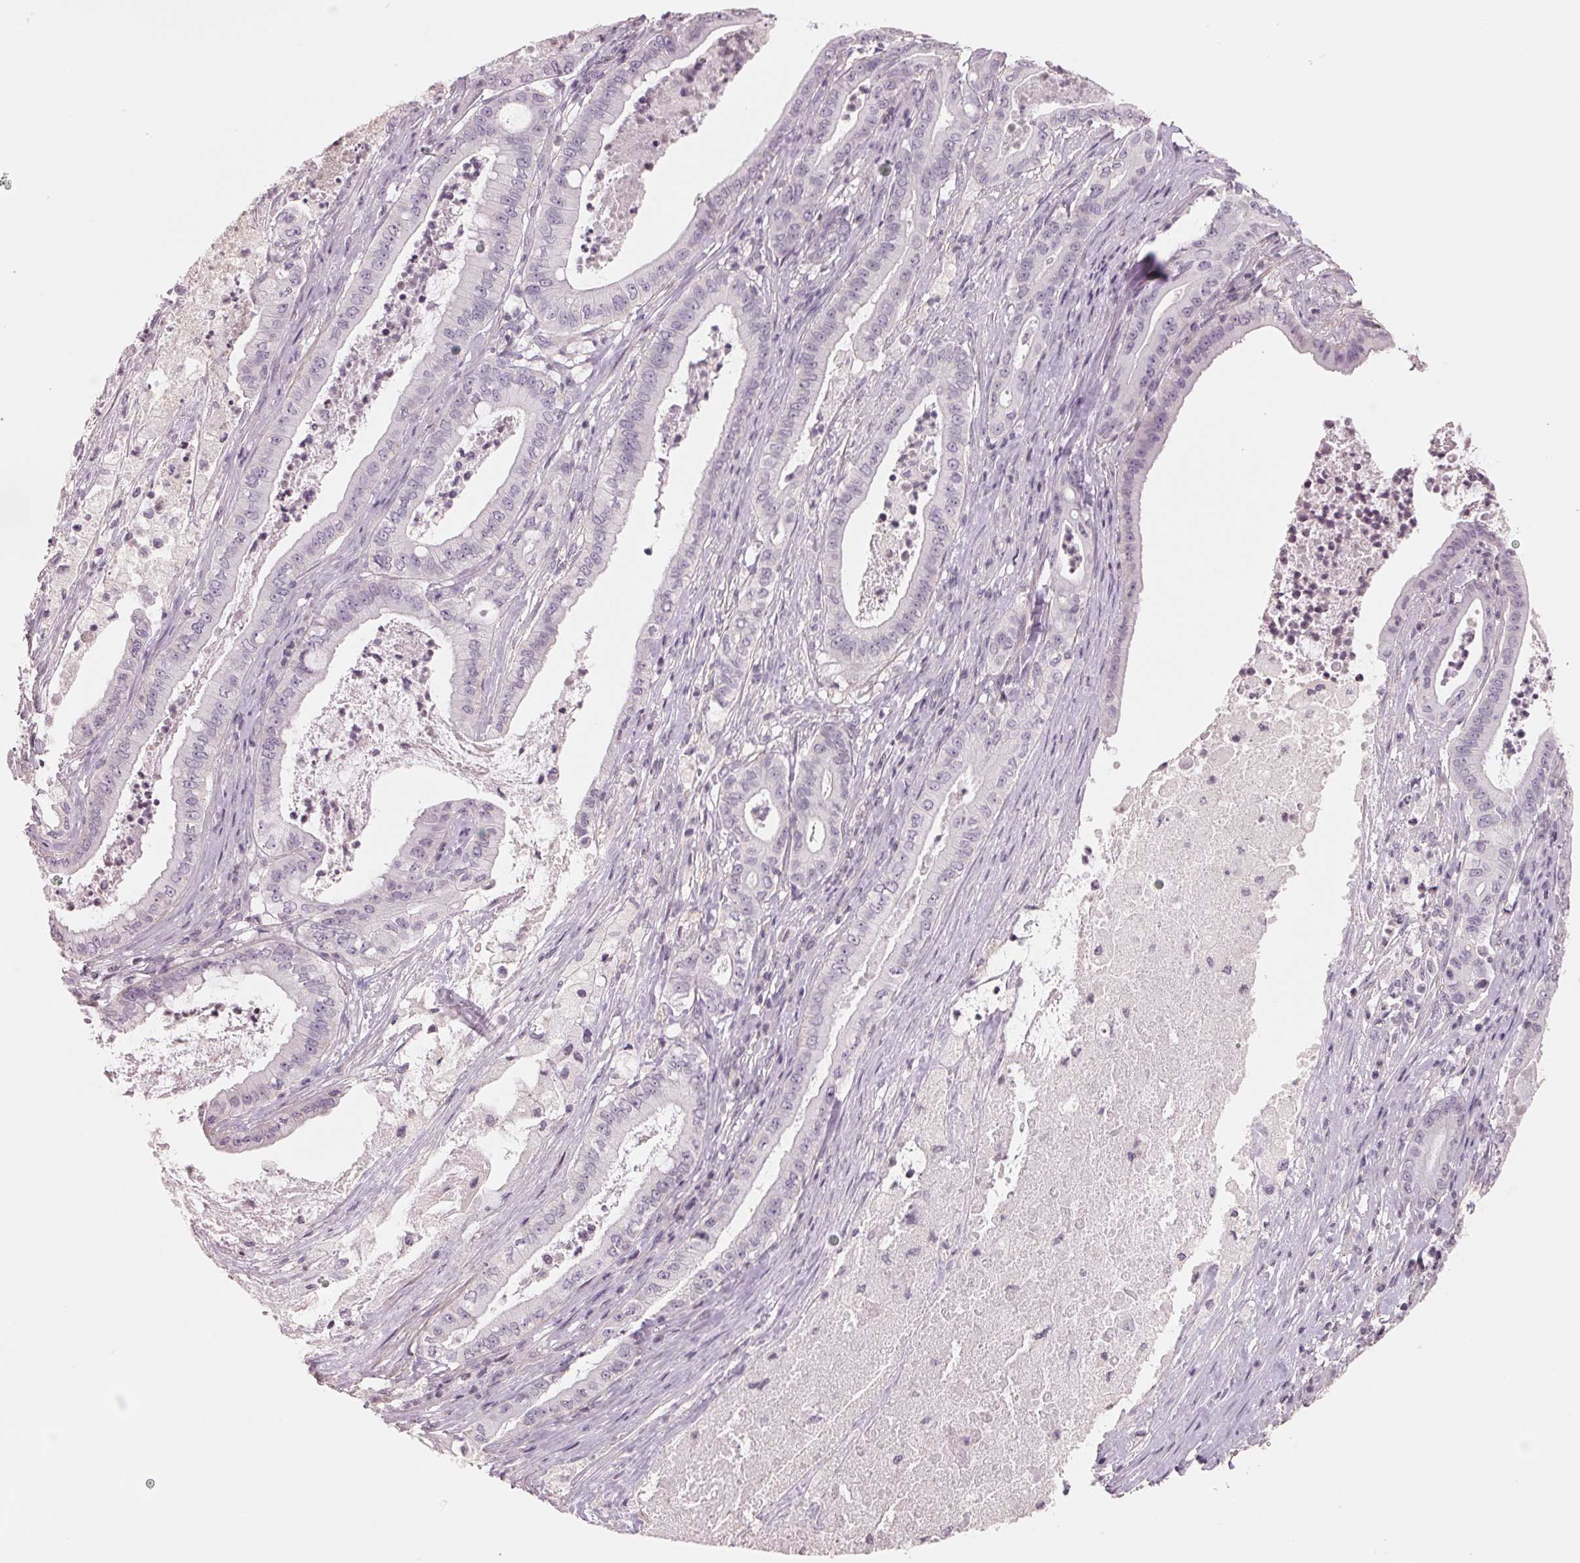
{"staining": {"intensity": "negative", "quantity": "none", "location": "none"}, "tissue": "pancreatic cancer", "cell_type": "Tumor cells", "image_type": "cancer", "snomed": [{"axis": "morphology", "description": "Adenocarcinoma, NOS"}, {"axis": "topography", "description": "Pancreas"}], "caption": "Image shows no significant protein positivity in tumor cells of adenocarcinoma (pancreatic).", "gene": "FTCD", "patient": {"sex": "male", "age": 71}}